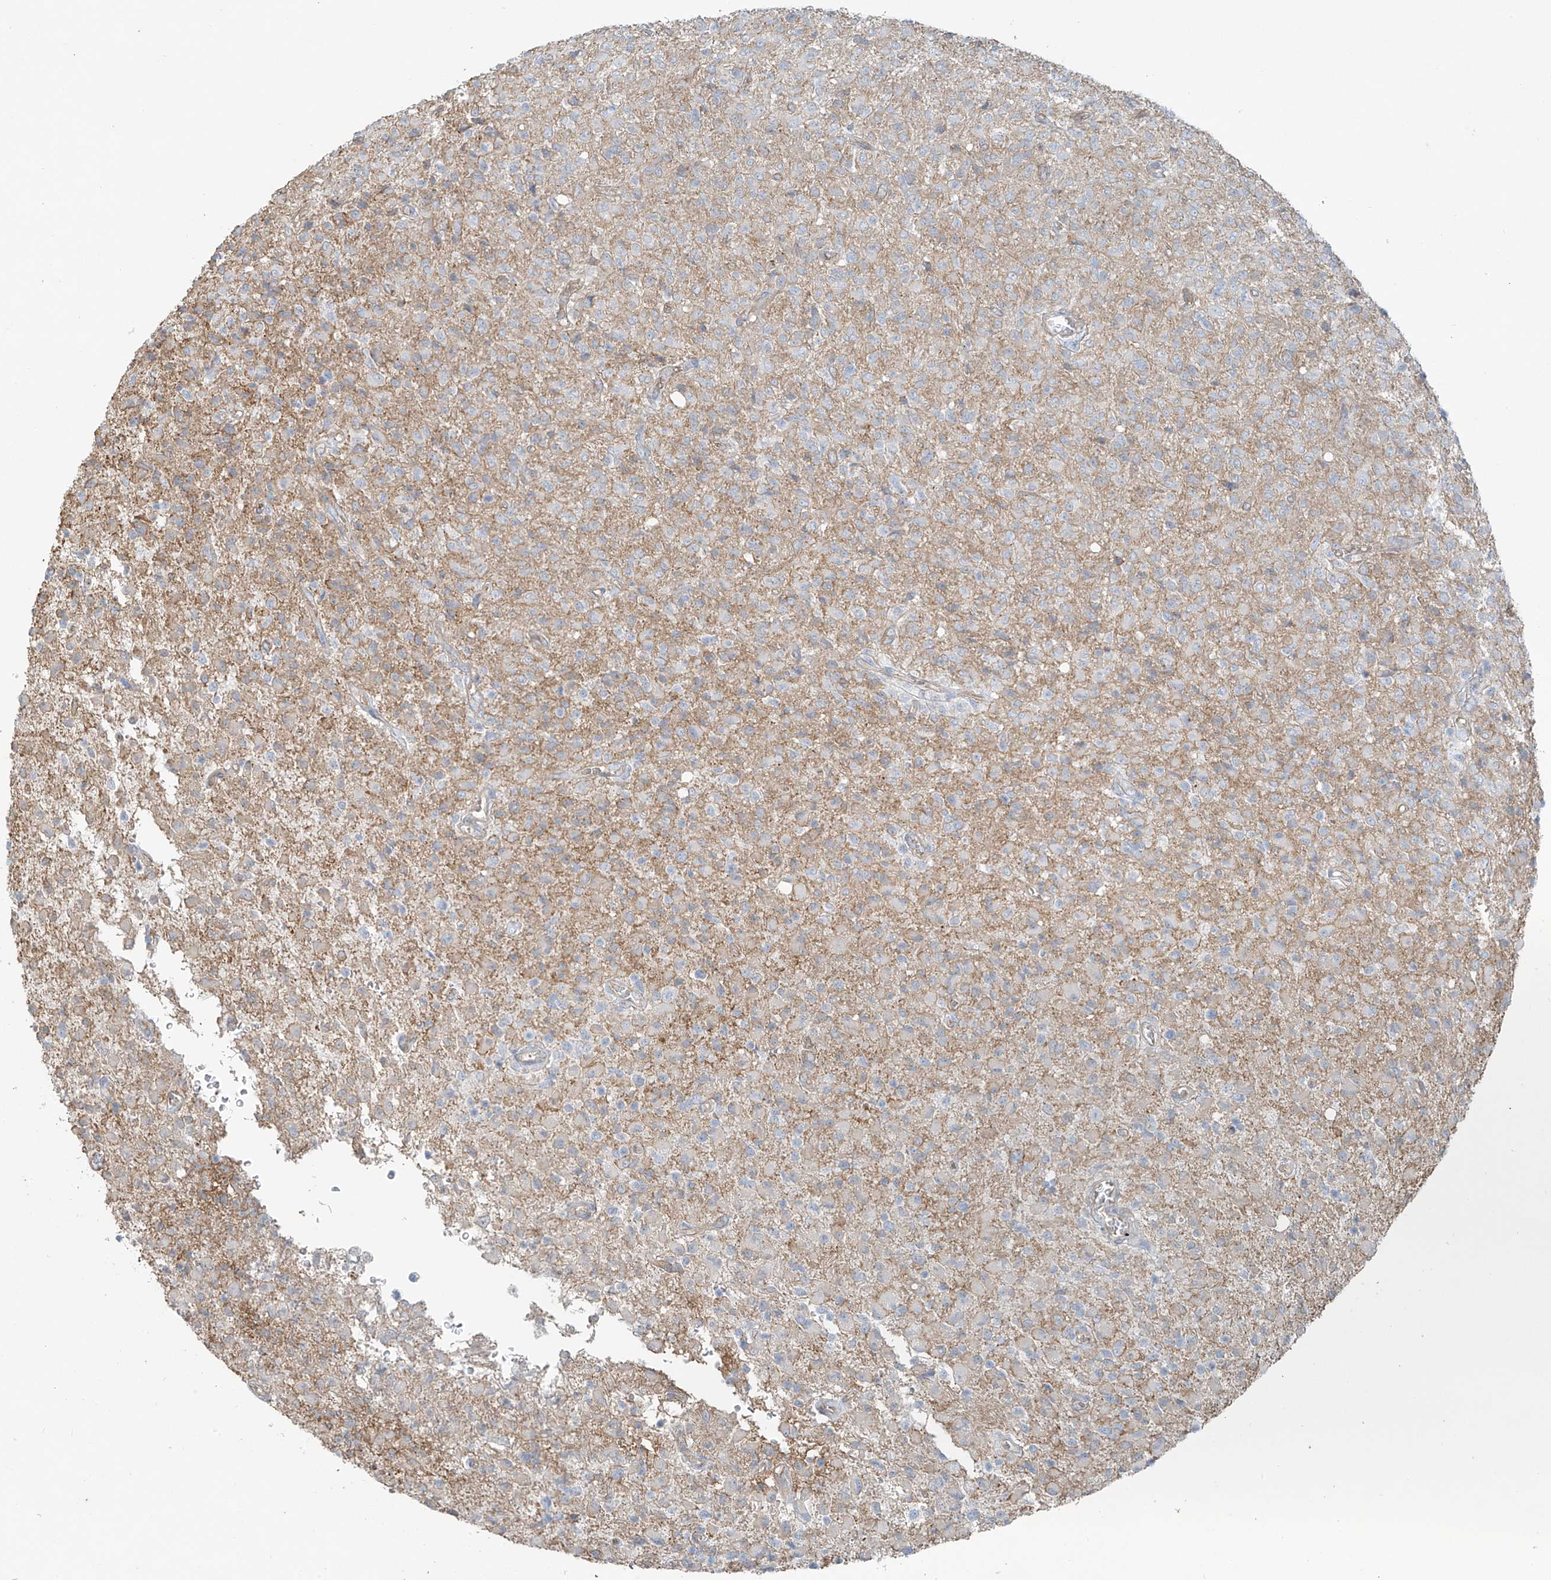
{"staining": {"intensity": "negative", "quantity": "none", "location": "none"}, "tissue": "glioma", "cell_type": "Tumor cells", "image_type": "cancer", "snomed": [{"axis": "morphology", "description": "Glioma, malignant, High grade"}, {"axis": "topography", "description": "Brain"}], "caption": "Glioma was stained to show a protein in brown. There is no significant positivity in tumor cells.", "gene": "TUBE1", "patient": {"sex": "female", "age": 57}}